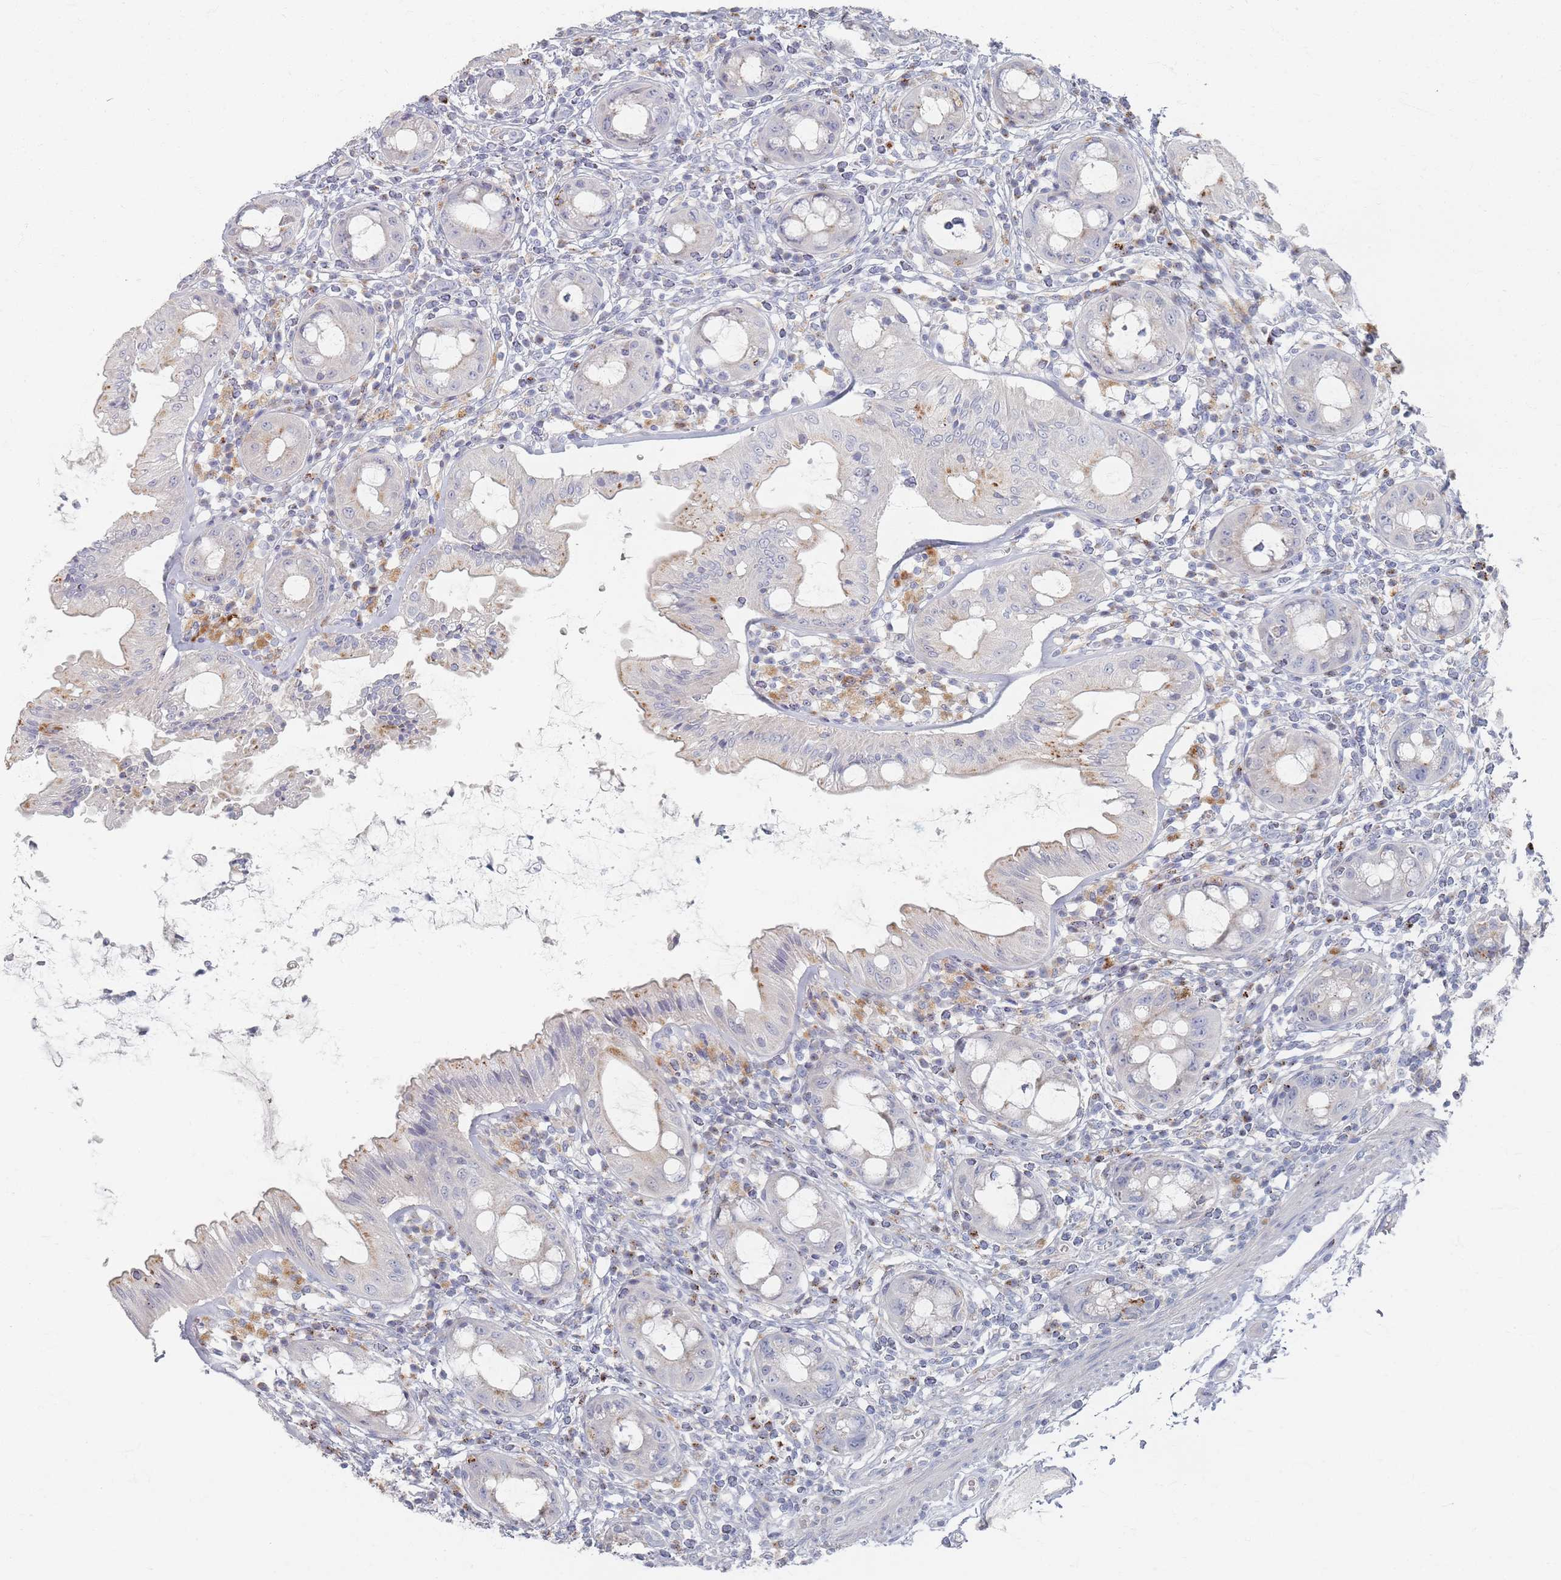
{"staining": {"intensity": "weak", "quantity": "25%-75%", "location": "cytoplasmic/membranous"}, "tissue": "rectum", "cell_type": "Glandular cells", "image_type": "normal", "snomed": [{"axis": "morphology", "description": "Normal tissue, NOS"}, {"axis": "topography", "description": "Rectum"}], "caption": "Unremarkable rectum reveals weak cytoplasmic/membranous expression in about 25%-75% of glandular cells, visualized by immunohistochemistry.", "gene": "ENSG00000251357", "patient": {"sex": "female", "age": 57}}